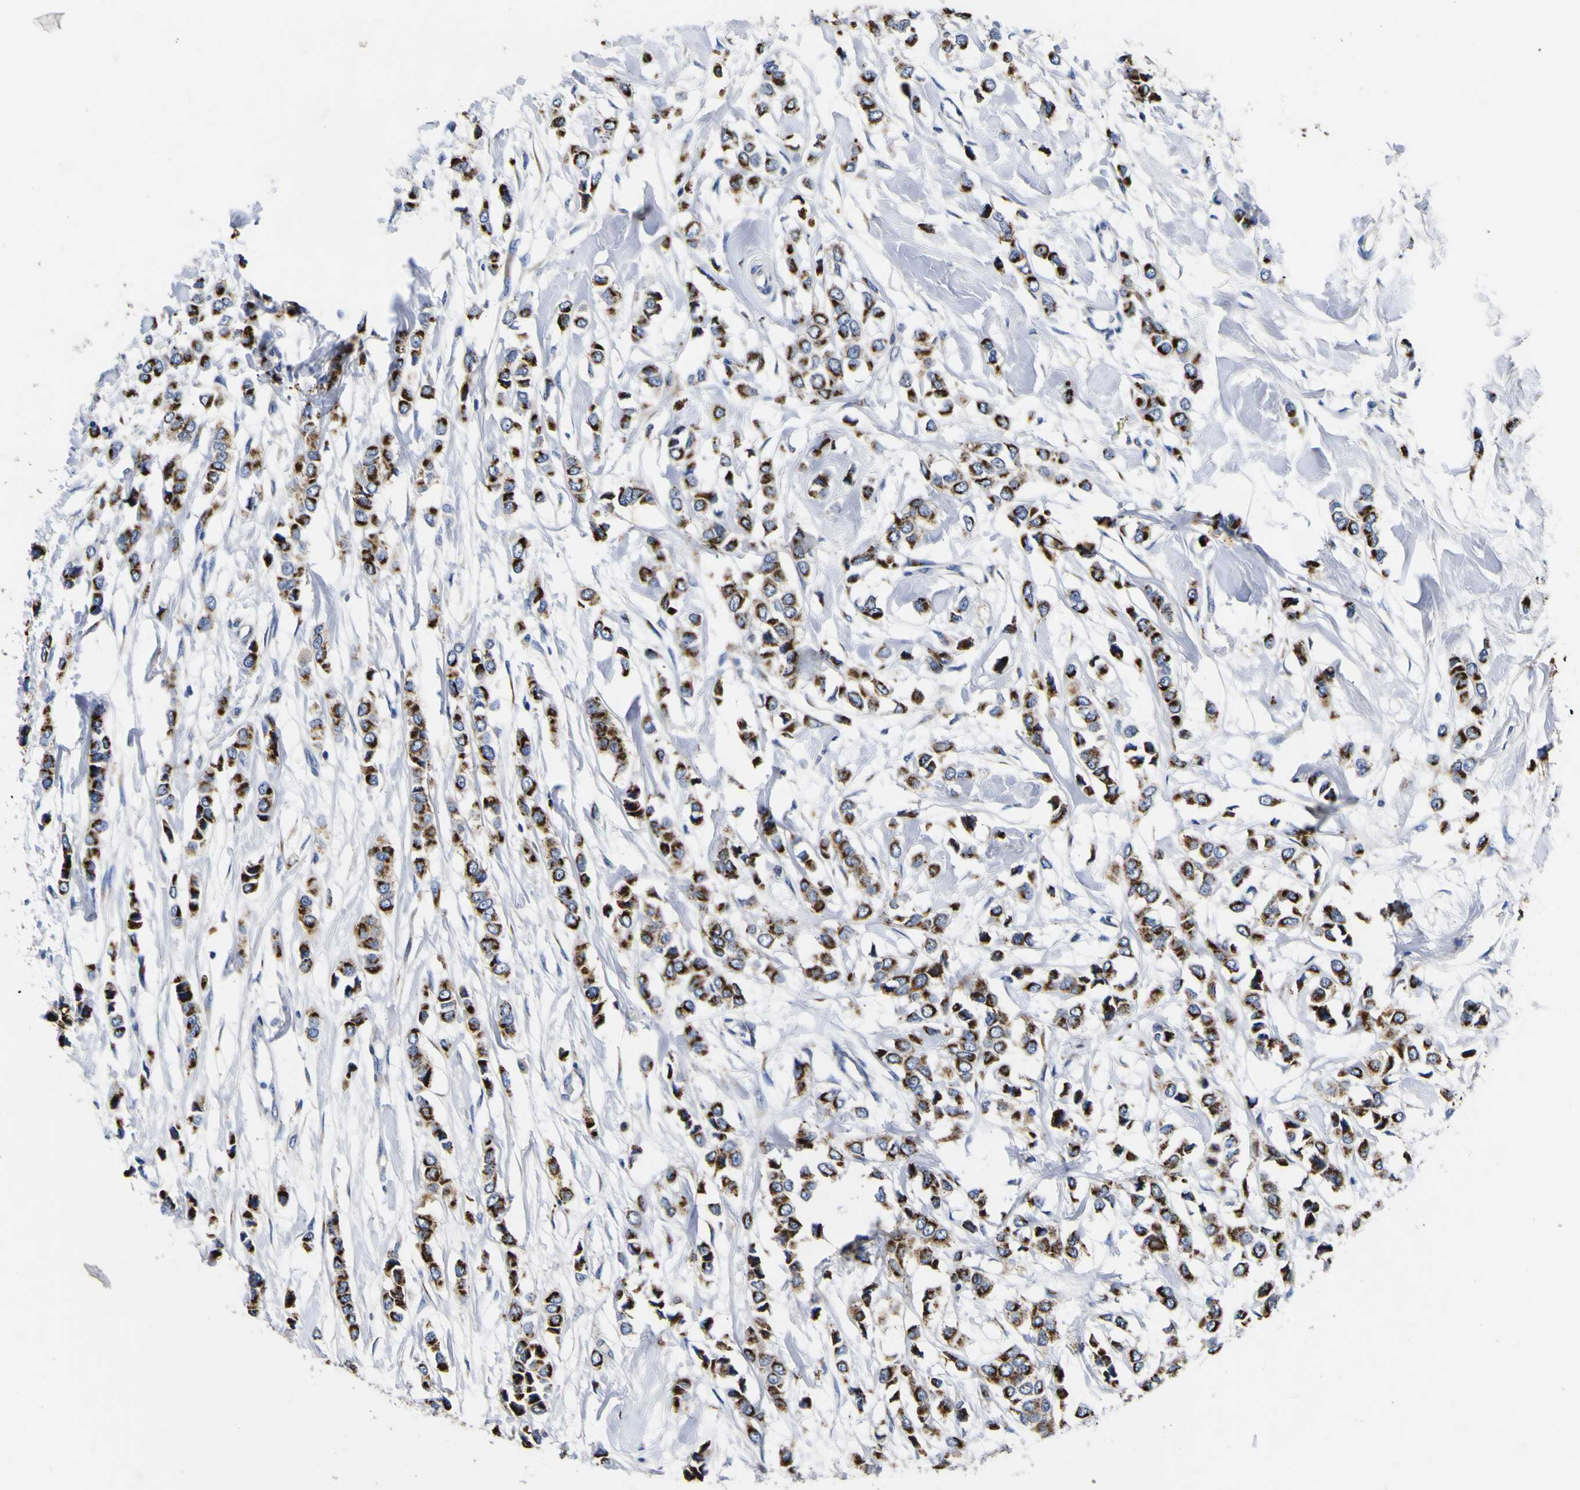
{"staining": {"intensity": "strong", "quantity": ">75%", "location": "cytoplasmic/membranous"}, "tissue": "breast cancer", "cell_type": "Tumor cells", "image_type": "cancer", "snomed": [{"axis": "morphology", "description": "Lobular carcinoma"}, {"axis": "topography", "description": "Breast"}], "caption": "Immunohistochemistry (IHC) (DAB (3,3'-diaminobenzidine)) staining of breast cancer (lobular carcinoma) reveals strong cytoplasmic/membranous protein staining in approximately >75% of tumor cells.", "gene": "COA1", "patient": {"sex": "female", "age": 51}}